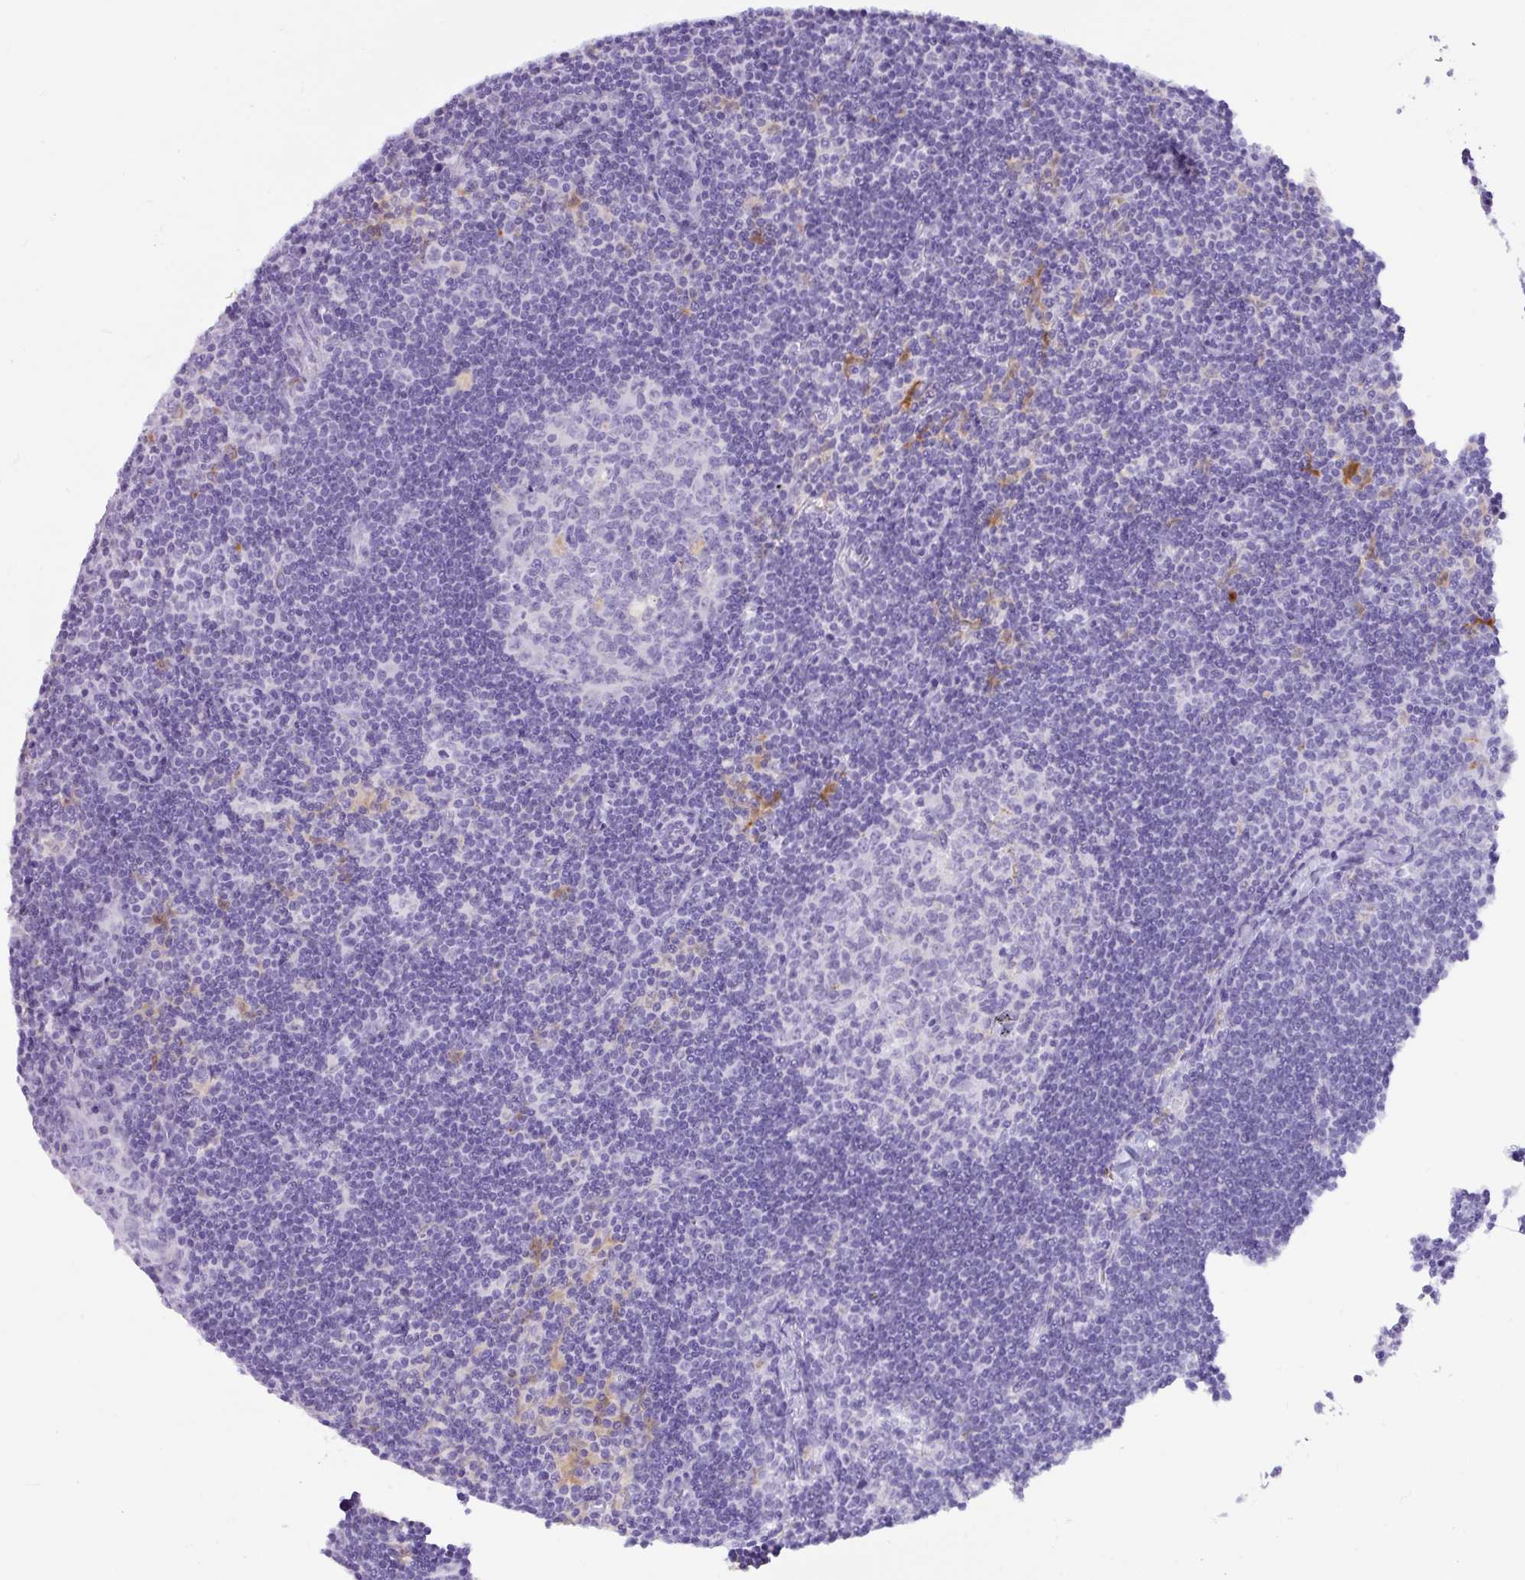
{"staining": {"intensity": "negative", "quantity": "none", "location": "none"}, "tissue": "lymph node", "cell_type": "Germinal center cells", "image_type": "normal", "snomed": [{"axis": "morphology", "description": "Normal tissue, NOS"}, {"axis": "topography", "description": "Lymph node"}], "caption": "Immunohistochemistry (IHC) photomicrograph of benign lymph node: lymph node stained with DAB (3,3'-diaminobenzidine) reveals no significant protein staining in germinal center cells.", "gene": "NCCRP1", "patient": {"sex": "female", "age": 29}}